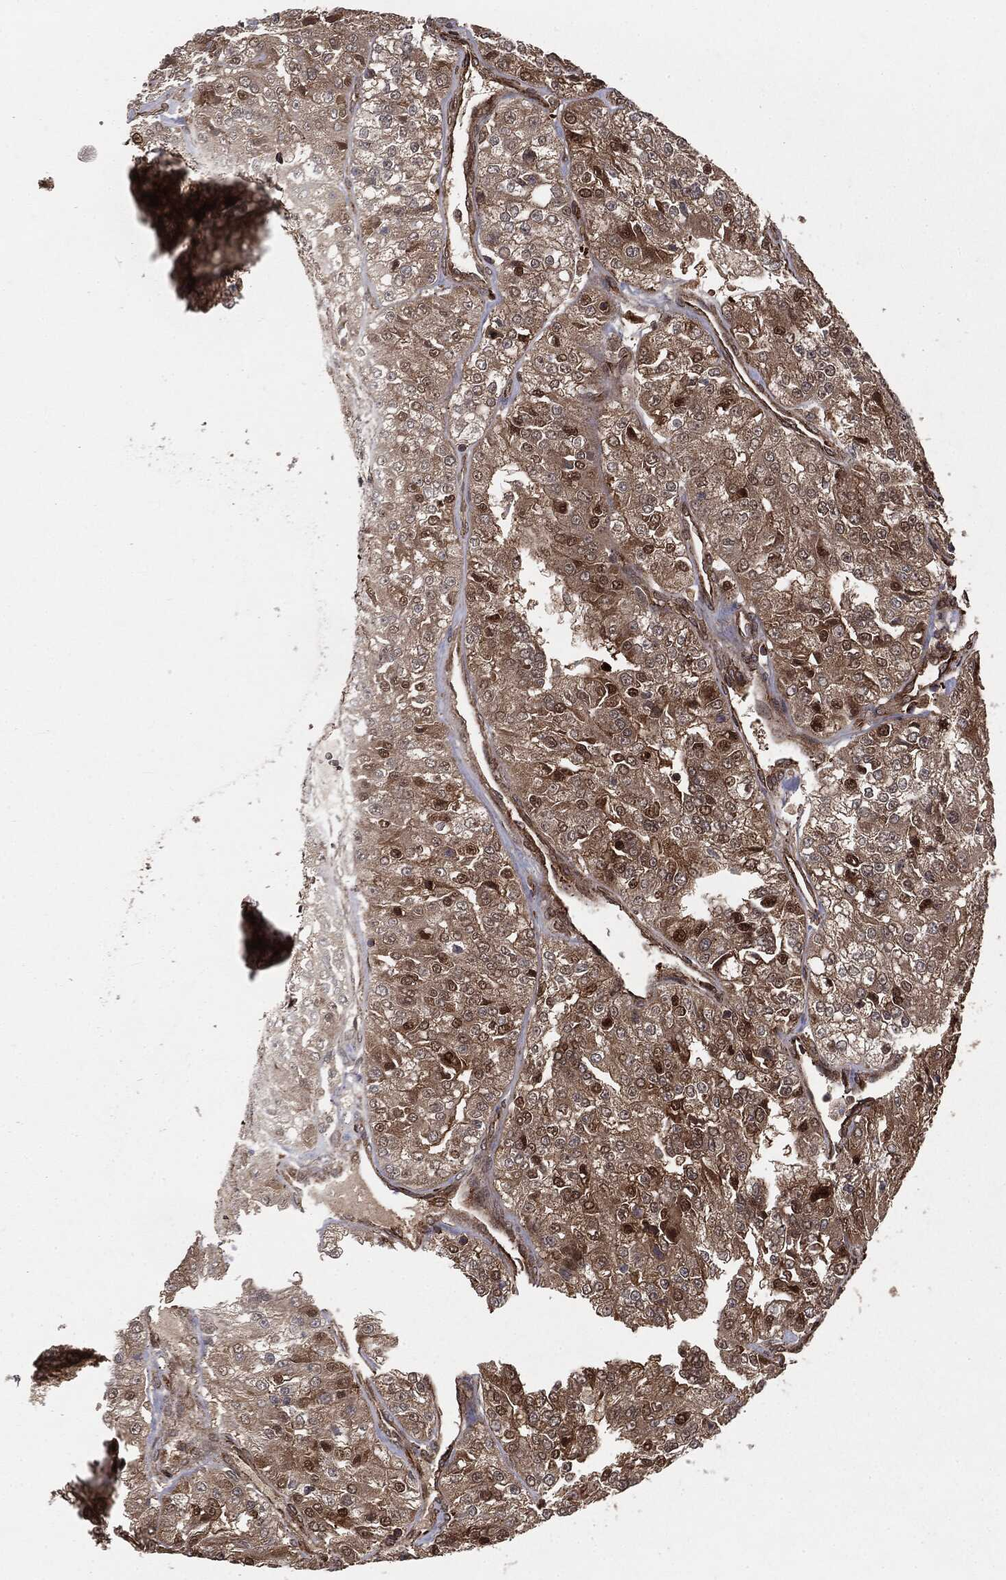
{"staining": {"intensity": "moderate", "quantity": ">75%", "location": "cytoplasmic/membranous,nuclear"}, "tissue": "renal cancer", "cell_type": "Tumor cells", "image_type": "cancer", "snomed": [{"axis": "morphology", "description": "Adenocarcinoma, NOS"}, {"axis": "topography", "description": "Kidney"}], "caption": "Renal adenocarcinoma stained for a protein (brown) shows moderate cytoplasmic/membranous and nuclear positive positivity in approximately >75% of tumor cells.", "gene": "RANBP9", "patient": {"sex": "female", "age": 63}}